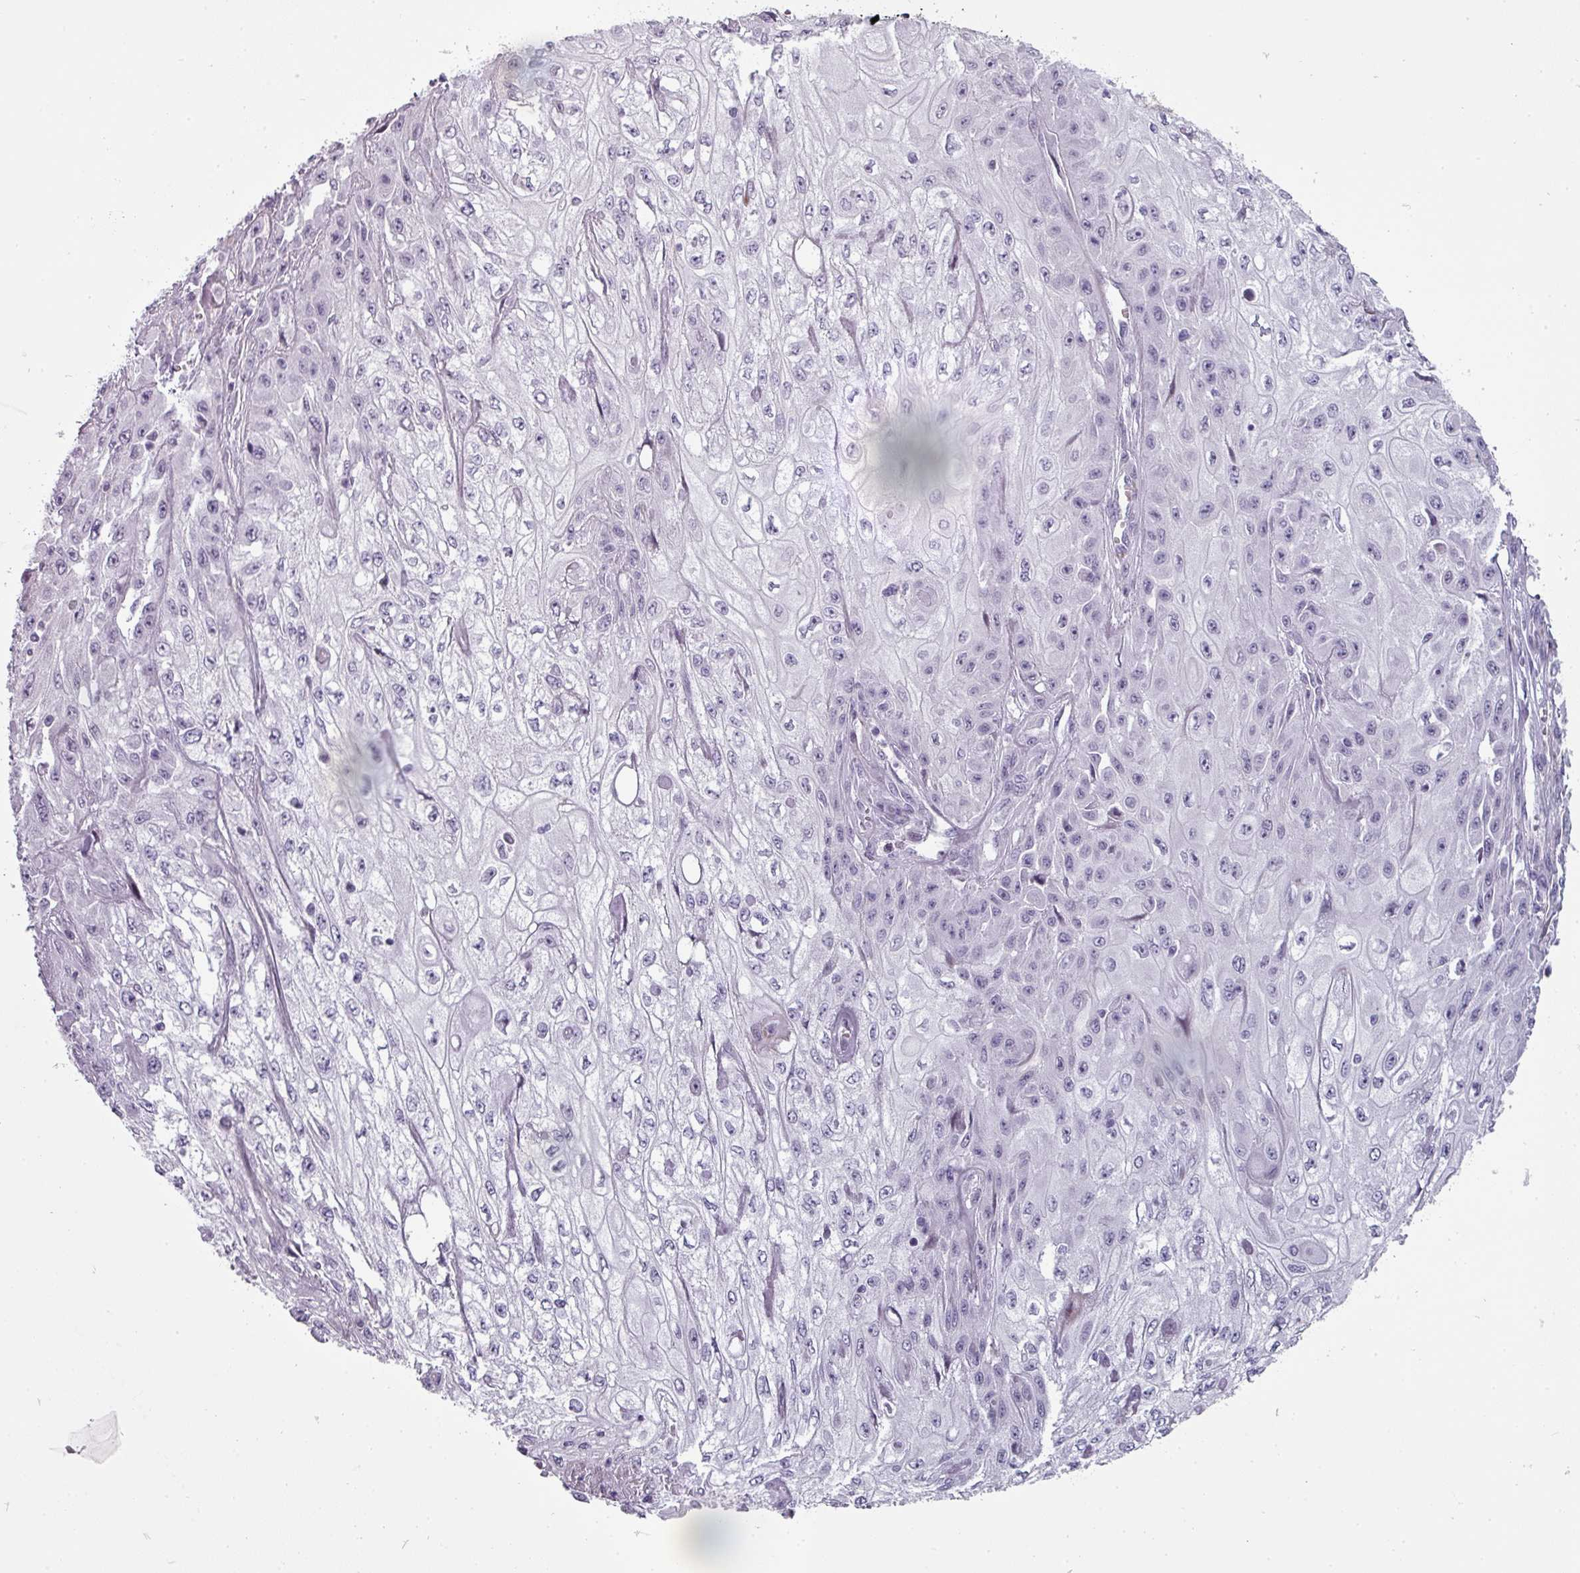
{"staining": {"intensity": "negative", "quantity": "none", "location": "none"}, "tissue": "skin cancer", "cell_type": "Tumor cells", "image_type": "cancer", "snomed": [{"axis": "morphology", "description": "Squamous cell carcinoma, NOS"}, {"axis": "morphology", "description": "Squamous cell carcinoma, metastatic, NOS"}, {"axis": "topography", "description": "Skin"}, {"axis": "topography", "description": "Lymph node"}], "caption": "IHC image of neoplastic tissue: skin metastatic squamous cell carcinoma stained with DAB (3,3'-diaminobenzidine) shows no significant protein expression in tumor cells.", "gene": "CHRDL1", "patient": {"sex": "male", "age": 75}}